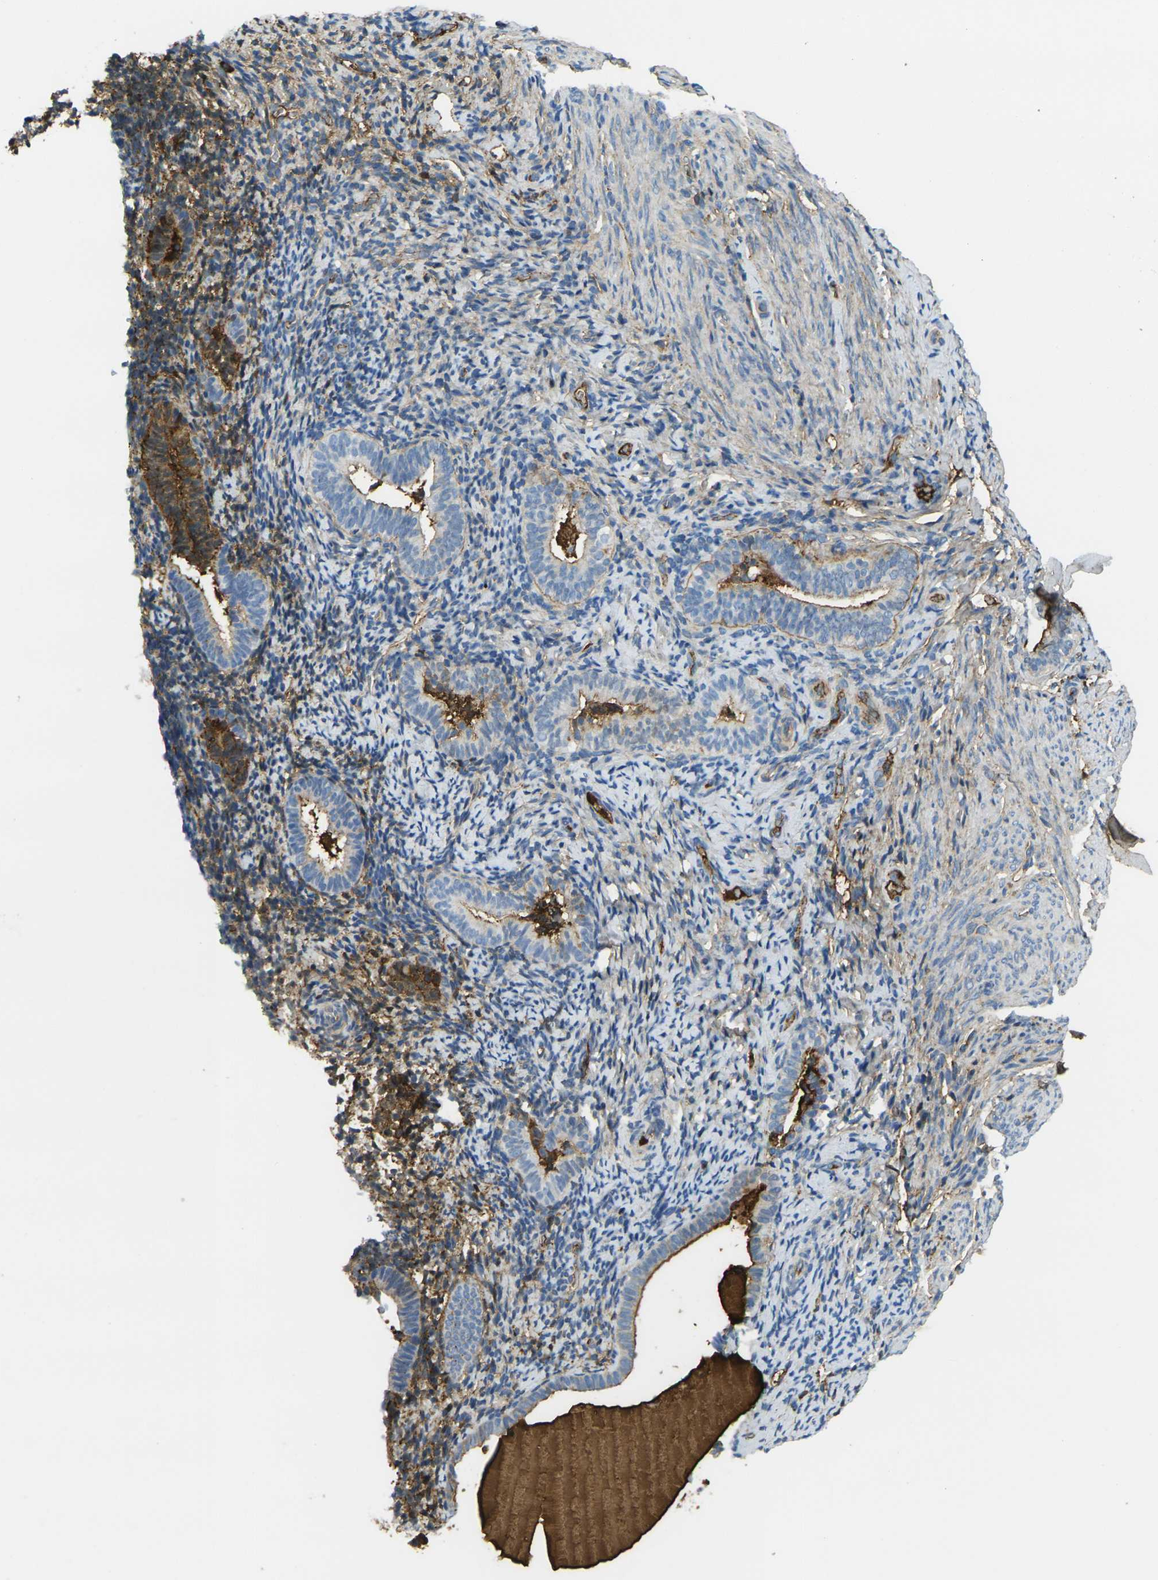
{"staining": {"intensity": "moderate", "quantity": "25%-75%", "location": "cytoplasmic/membranous"}, "tissue": "endometrium", "cell_type": "Cells in endometrial stroma", "image_type": "normal", "snomed": [{"axis": "morphology", "description": "Normal tissue, NOS"}, {"axis": "topography", "description": "Endometrium"}], "caption": "Normal endometrium demonstrates moderate cytoplasmic/membranous positivity in approximately 25%-75% of cells in endometrial stroma, visualized by immunohistochemistry.", "gene": "PLCD1", "patient": {"sex": "female", "age": 51}}